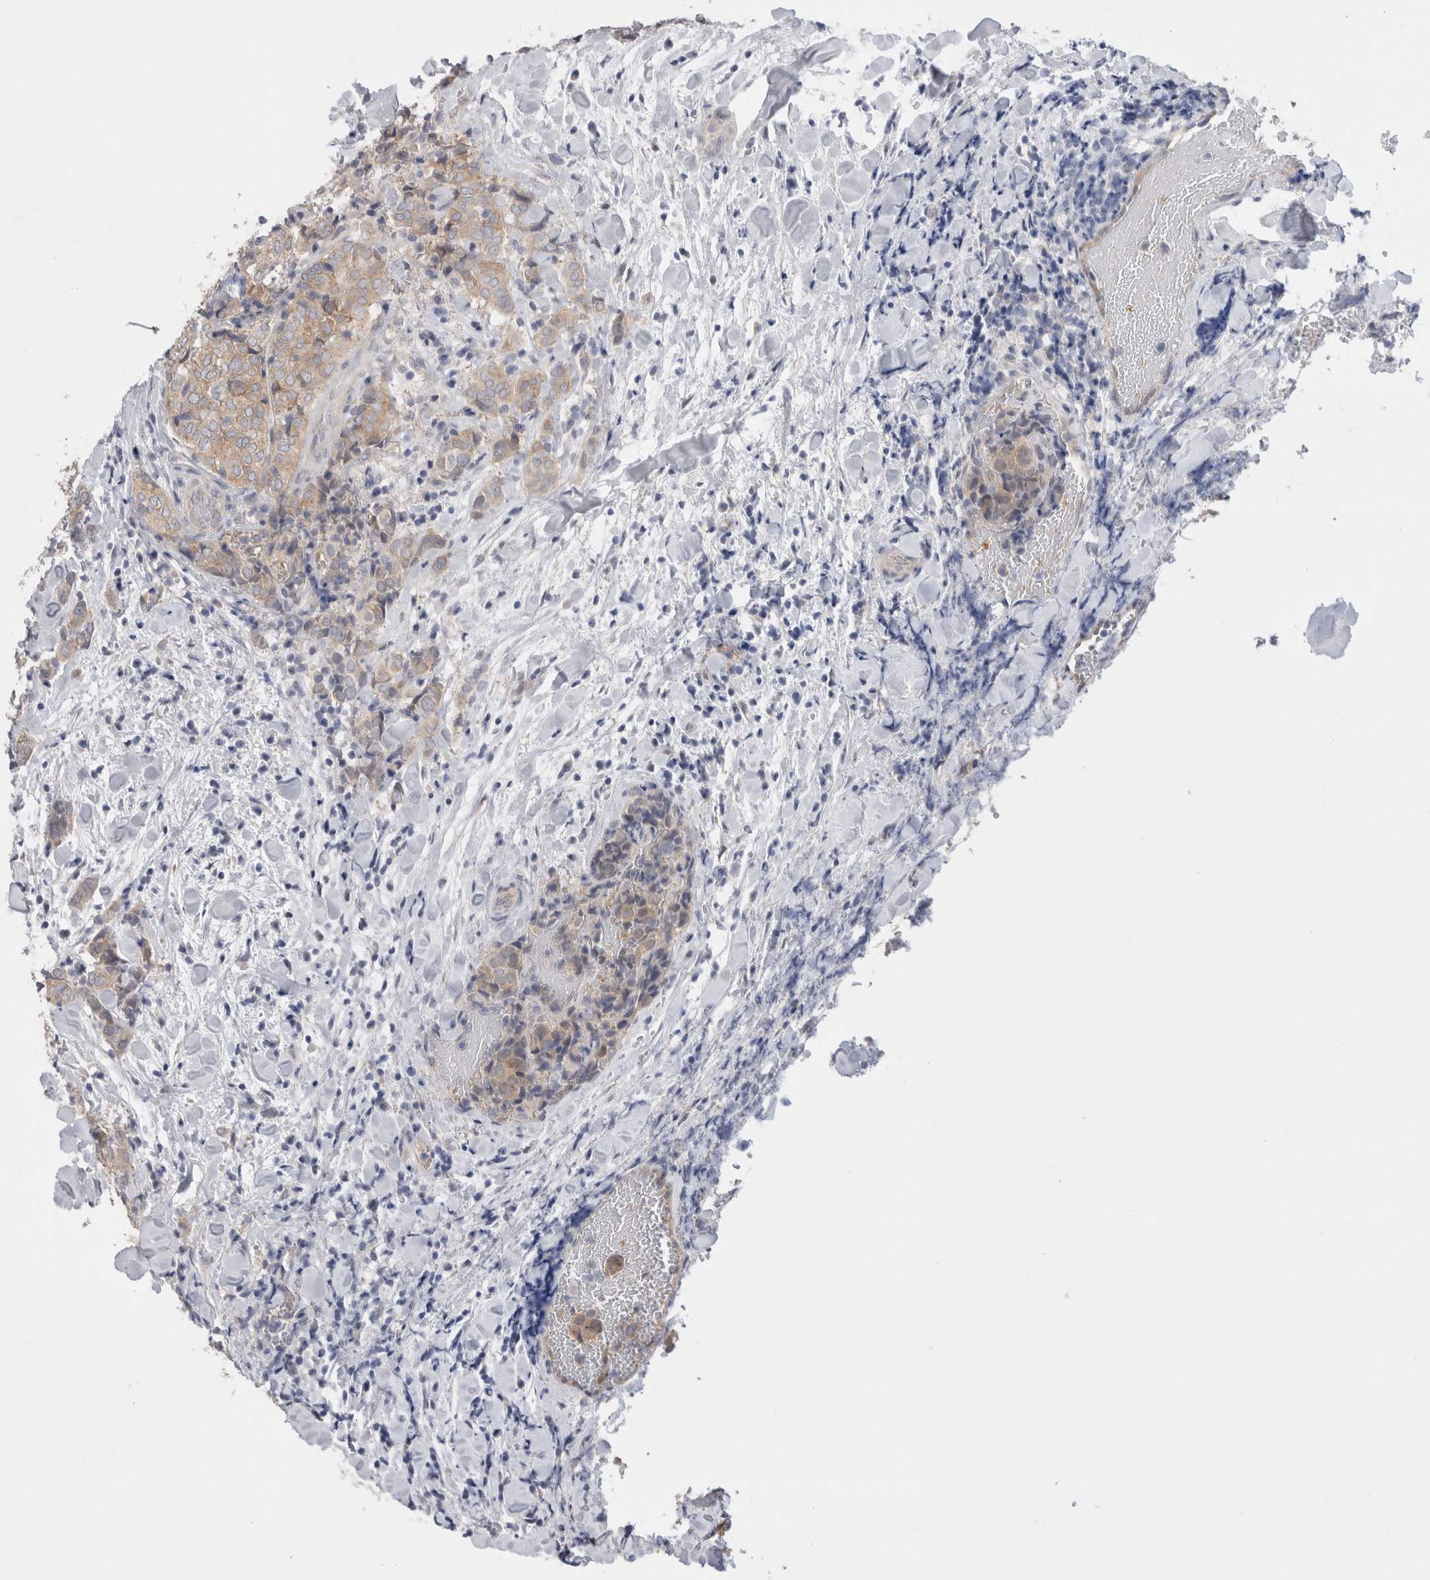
{"staining": {"intensity": "weak", "quantity": ">75%", "location": "cytoplasmic/membranous"}, "tissue": "thyroid cancer", "cell_type": "Tumor cells", "image_type": "cancer", "snomed": [{"axis": "morphology", "description": "Normal tissue, NOS"}, {"axis": "morphology", "description": "Papillary adenocarcinoma, NOS"}, {"axis": "topography", "description": "Thyroid gland"}], "caption": "Protein staining of thyroid papillary adenocarcinoma tissue displays weak cytoplasmic/membranous positivity in approximately >75% of tumor cells. (Brightfield microscopy of DAB IHC at high magnification).", "gene": "WIPF2", "patient": {"sex": "female", "age": 30}}